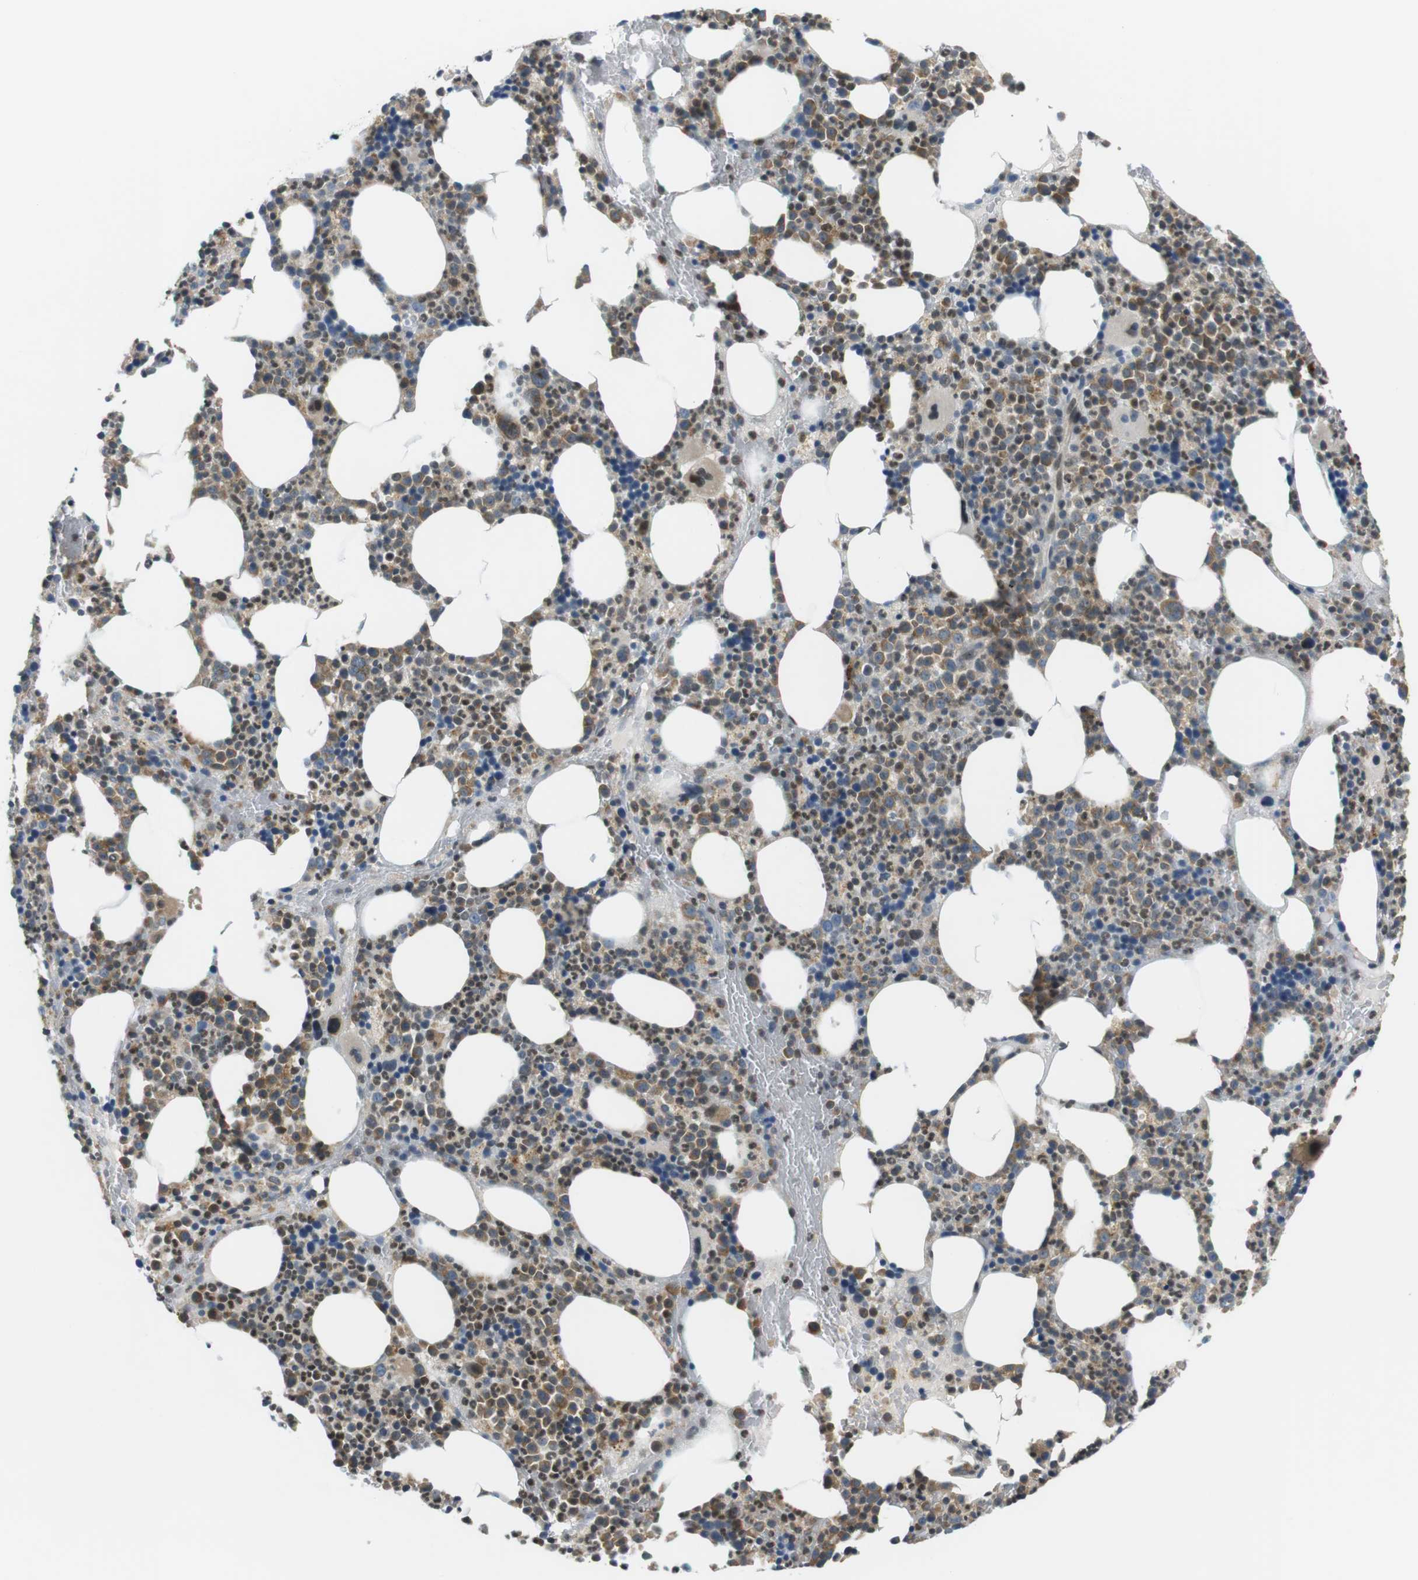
{"staining": {"intensity": "moderate", "quantity": "25%-75%", "location": "cytoplasmic/membranous"}, "tissue": "bone marrow", "cell_type": "Hematopoietic cells", "image_type": "normal", "snomed": [{"axis": "morphology", "description": "Normal tissue, NOS"}, {"axis": "morphology", "description": "Inflammation, NOS"}, {"axis": "topography", "description": "Bone marrow"}], "caption": "About 25%-75% of hematopoietic cells in unremarkable bone marrow exhibit moderate cytoplasmic/membranous protein positivity as visualized by brown immunohistochemical staining.", "gene": "TMX4", "patient": {"sex": "male", "age": 73}}